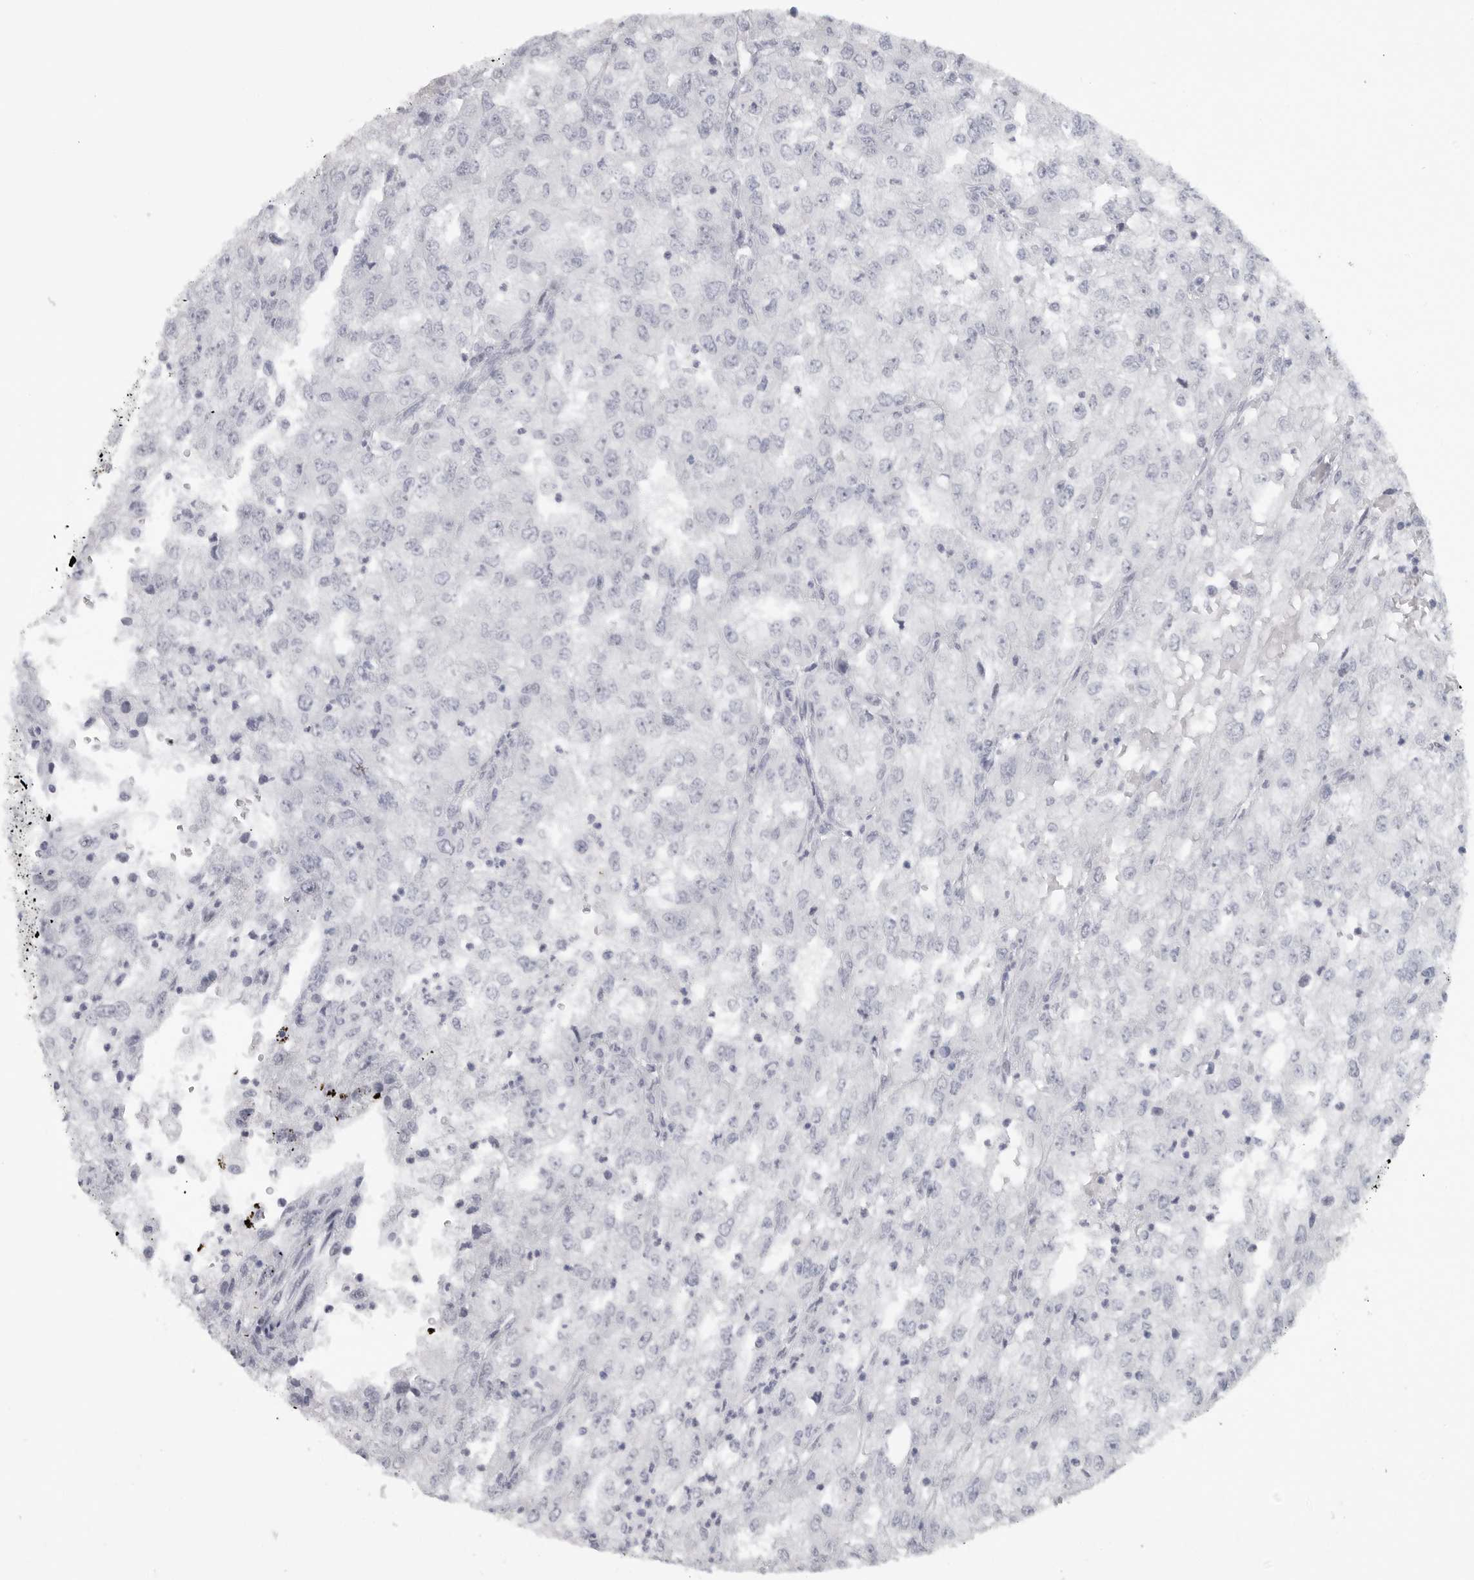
{"staining": {"intensity": "negative", "quantity": "none", "location": "none"}, "tissue": "renal cancer", "cell_type": "Tumor cells", "image_type": "cancer", "snomed": [{"axis": "morphology", "description": "Adenocarcinoma, NOS"}, {"axis": "topography", "description": "Kidney"}], "caption": "Tumor cells show no significant positivity in renal cancer.", "gene": "TNR", "patient": {"sex": "female", "age": 54}}